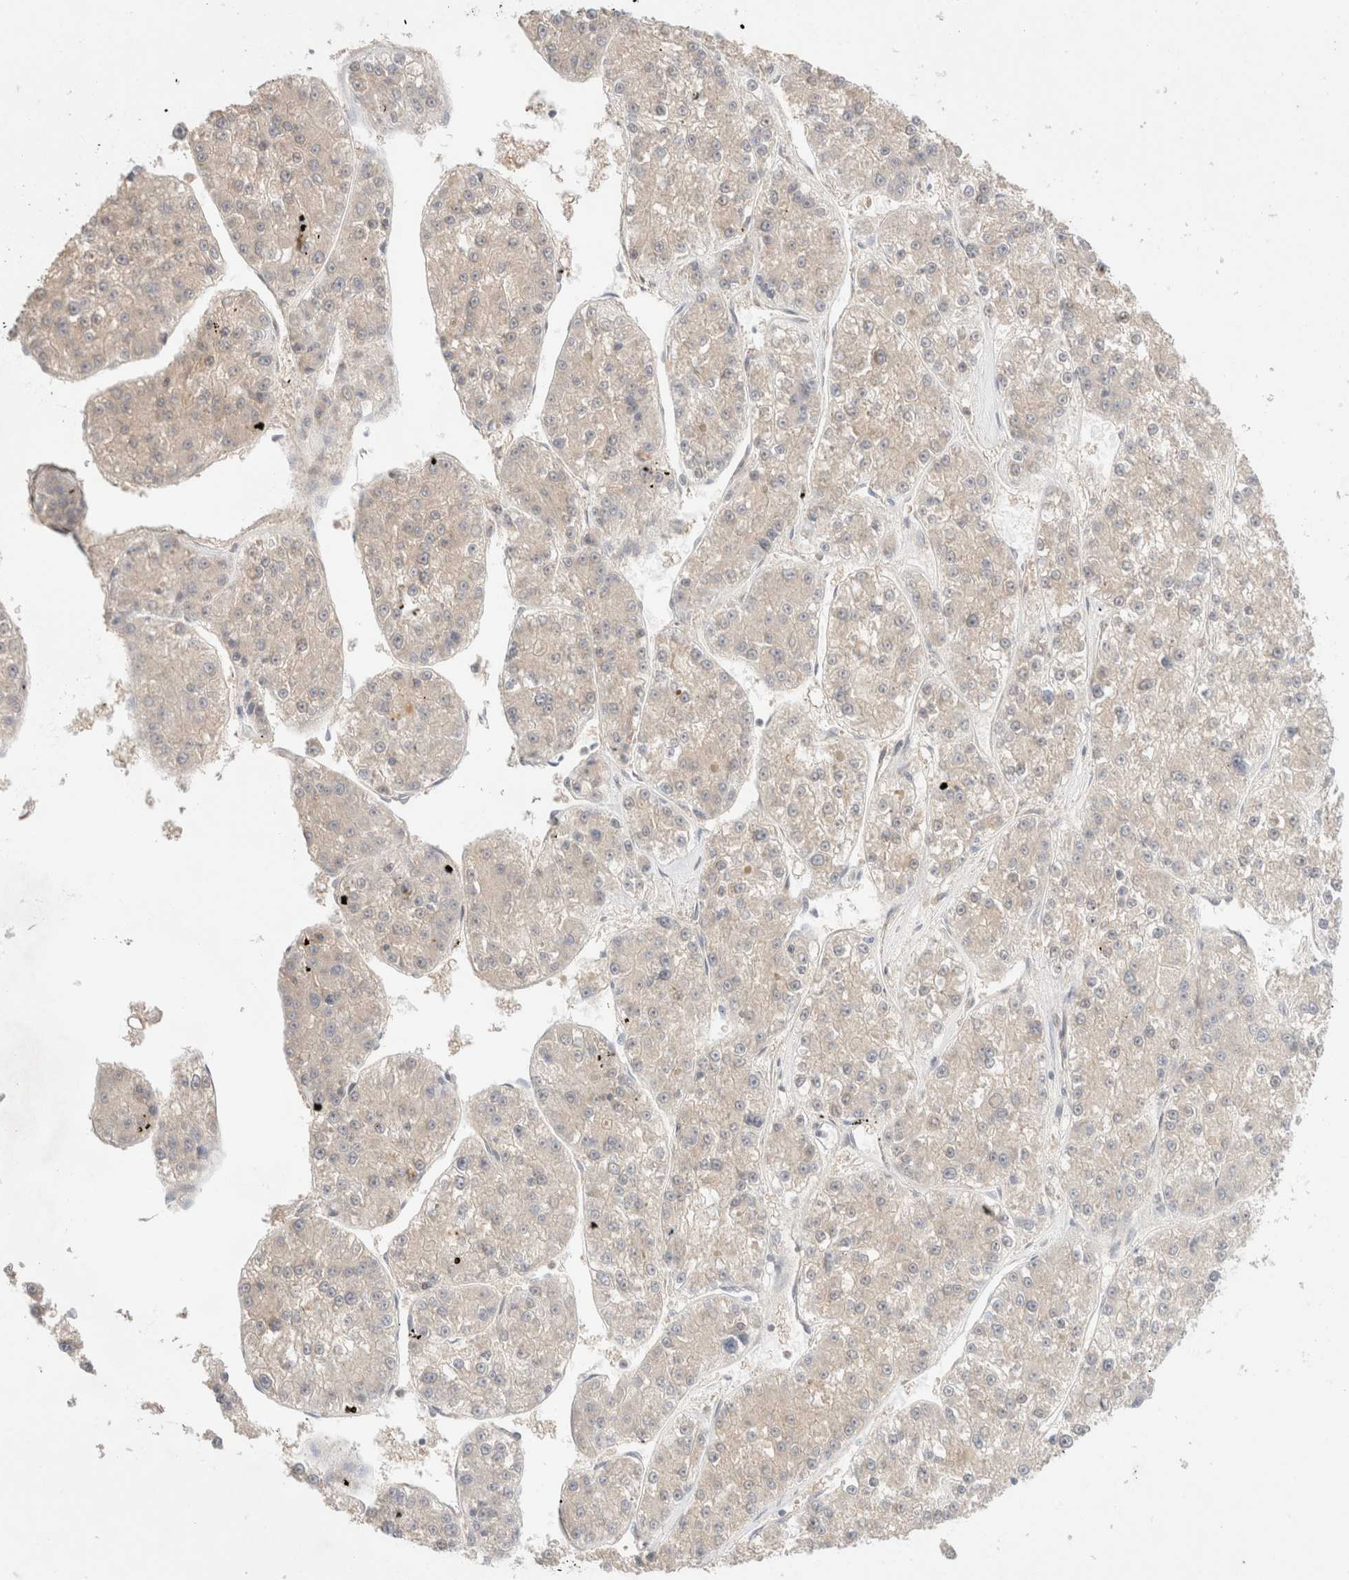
{"staining": {"intensity": "negative", "quantity": "none", "location": "none"}, "tissue": "liver cancer", "cell_type": "Tumor cells", "image_type": "cancer", "snomed": [{"axis": "morphology", "description": "Carcinoma, Hepatocellular, NOS"}, {"axis": "topography", "description": "Liver"}], "caption": "DAB (3,3'-diaminobenzidine) immunohistochemical staining of human liver cancer (hepatocellular carcinoma) reveals no significant positivity in tumor cells.", "gene": "TRIM41", "patient": {"sex": "female", "age": 73}}